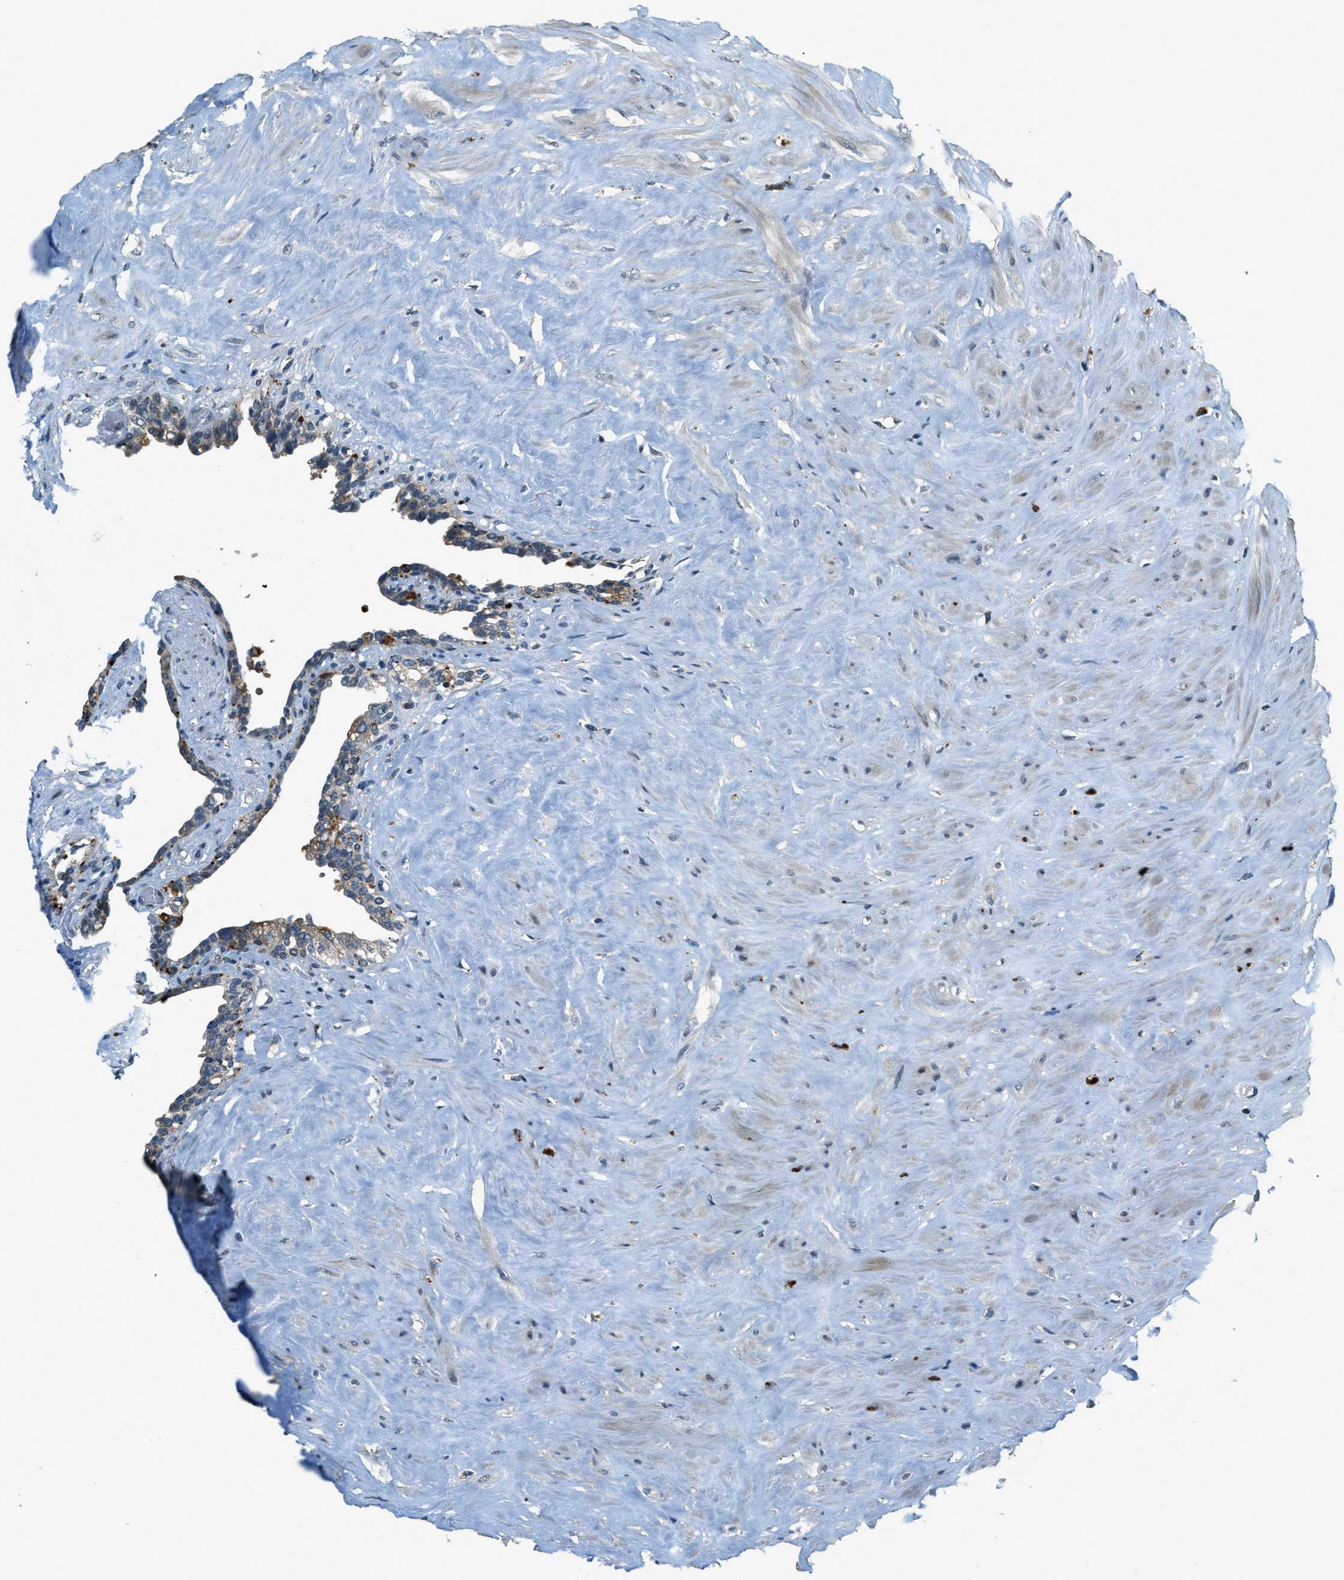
{"staining": {"intensity": "strong", "quantity": "25%-75%", "location": "cytoplasmic/membranous"}, "tissue": "seminal vesicle", "cell_type": "Glandular cells", "image_type": "normal", "snomed": [{"axis": "morphology", "description": "Normal tissue, NOS"}, {"axis": "topography", "description": "Seminal veicle"}], "caption": "Seminal vesicle stained with IHC demonstrates strong cytoplasmic/membranous positivity in about 25%-75% of glandular cells. Using DAB (3,3'-diaminobenzidine) (brown) and hematoxylin (blue) stains, captured at high magnification using brightfield microscopy.", "gene": "HERC2", "patient": {"sex": "male", "age": 63}}